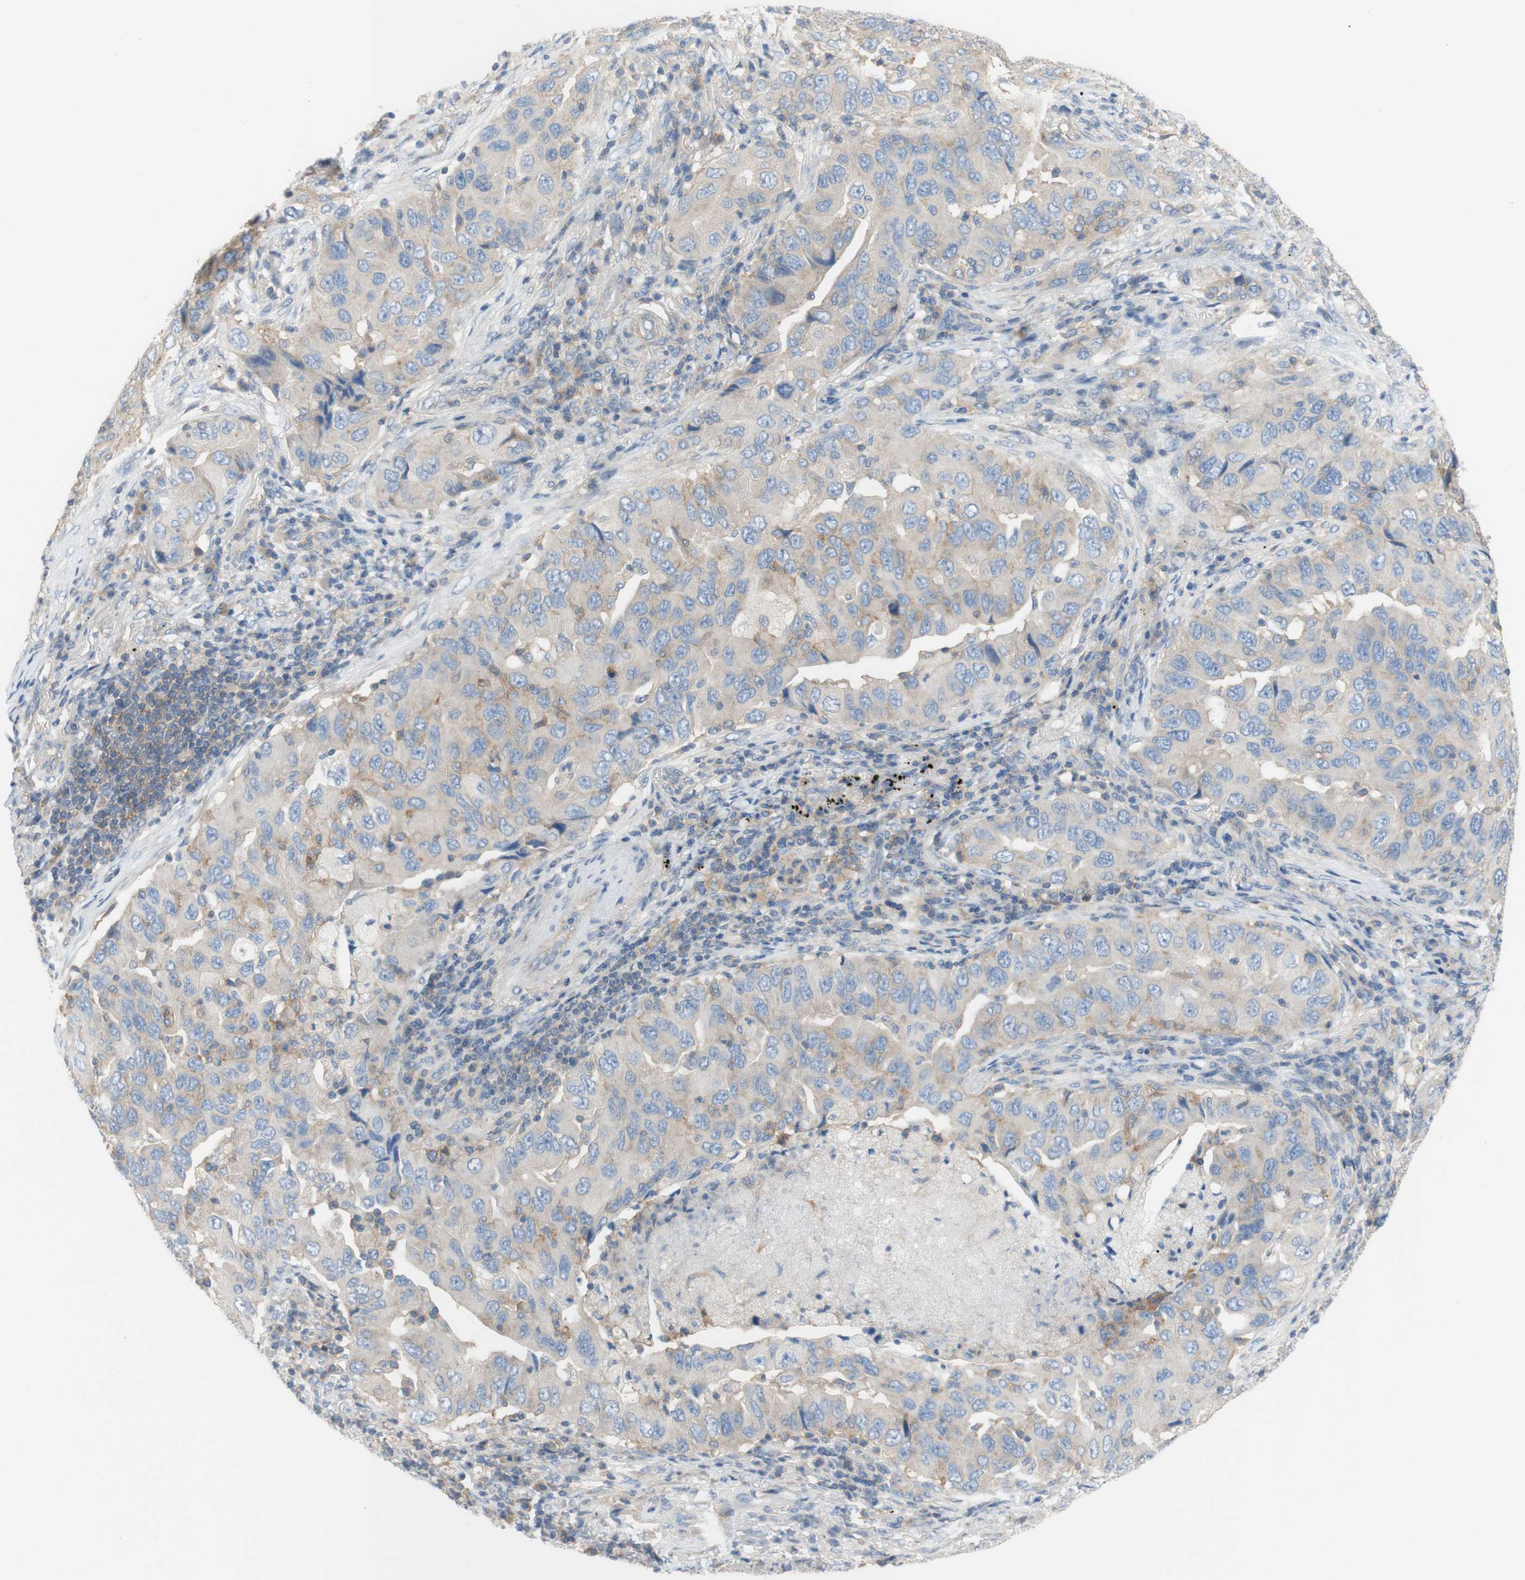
{"staining": {"intensity": "negative", "quantity": "none", "location": "none"}, "tissue": "lung cancer", "cell_type": "Tumor cells", "image_type": "cancer", "snomed": [{"axis": "morphology", "description": "Adenocarcinoma, NOS"}, {"axis": "topography", "description": "Lung"}], "caption": "Protein analysis of lung adenocarcinoma reveals no significant positivity in tumor cells.", "gene": "ATP2B1", "patient": {"sex": "female", "age": 65}}